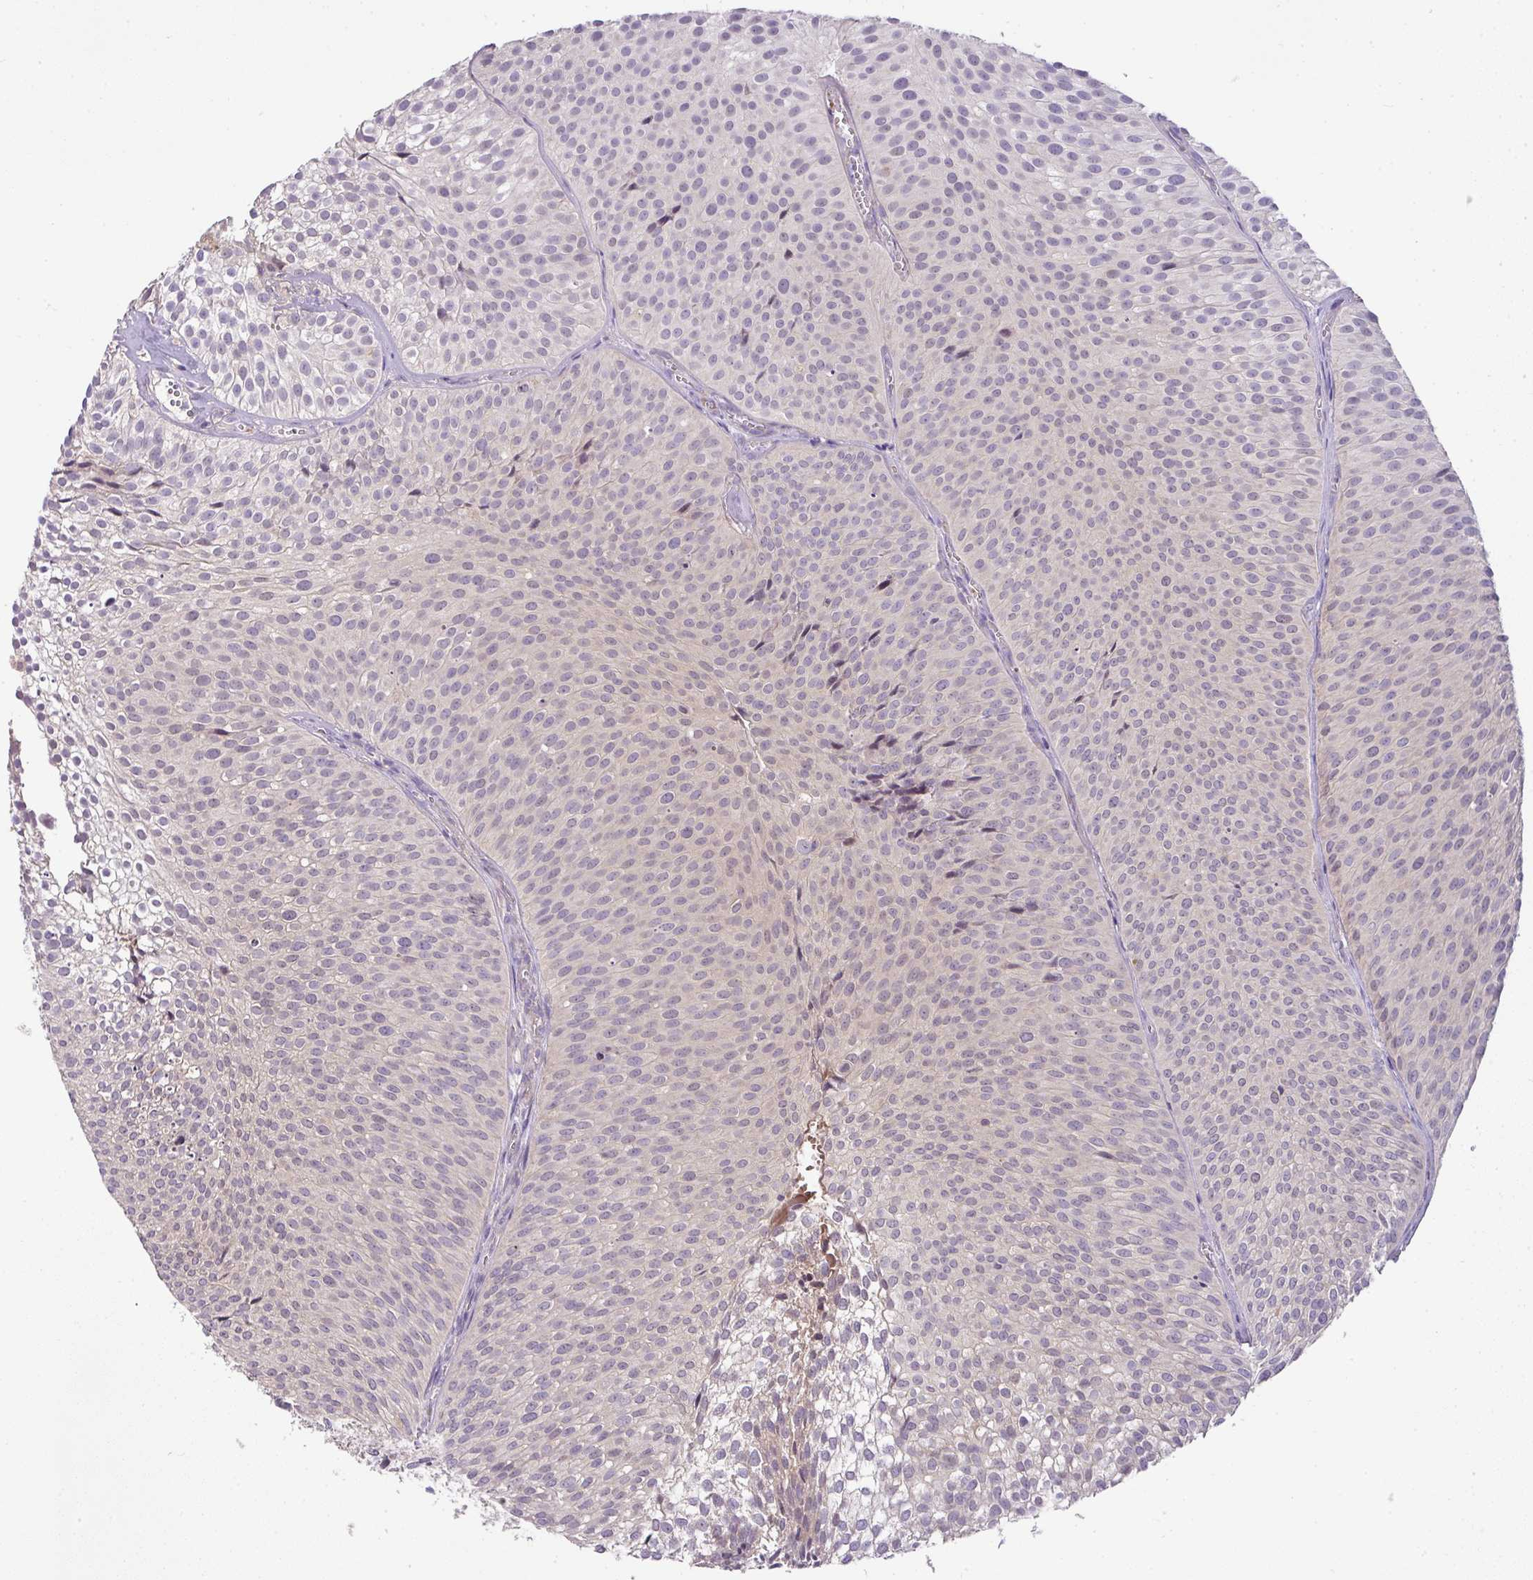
{"staining": {"intensity": "negative", "quantity": "none", "location": "none"}, "tissue": "urothelial cancer", "cell_type": "Tumor cells", "image_type": "cancer", "snomed": [{"axis": "morphology", "description": "Urothelial carcinoma, Low grade"}, {"axis": "topography", "description": "Urinary bladder"}], "caption": "A high-resolution histopathology image shows IHC staining of low-grade urothelial carcinoma, which exhibits no significant positivity in tumor cells. (Brightfield microscopy of DAB (3,3'-diaminobenzidine) IHC at high magnification).", "gene": "HOXC13", "patient": {"sex": "male", "age": 91}}